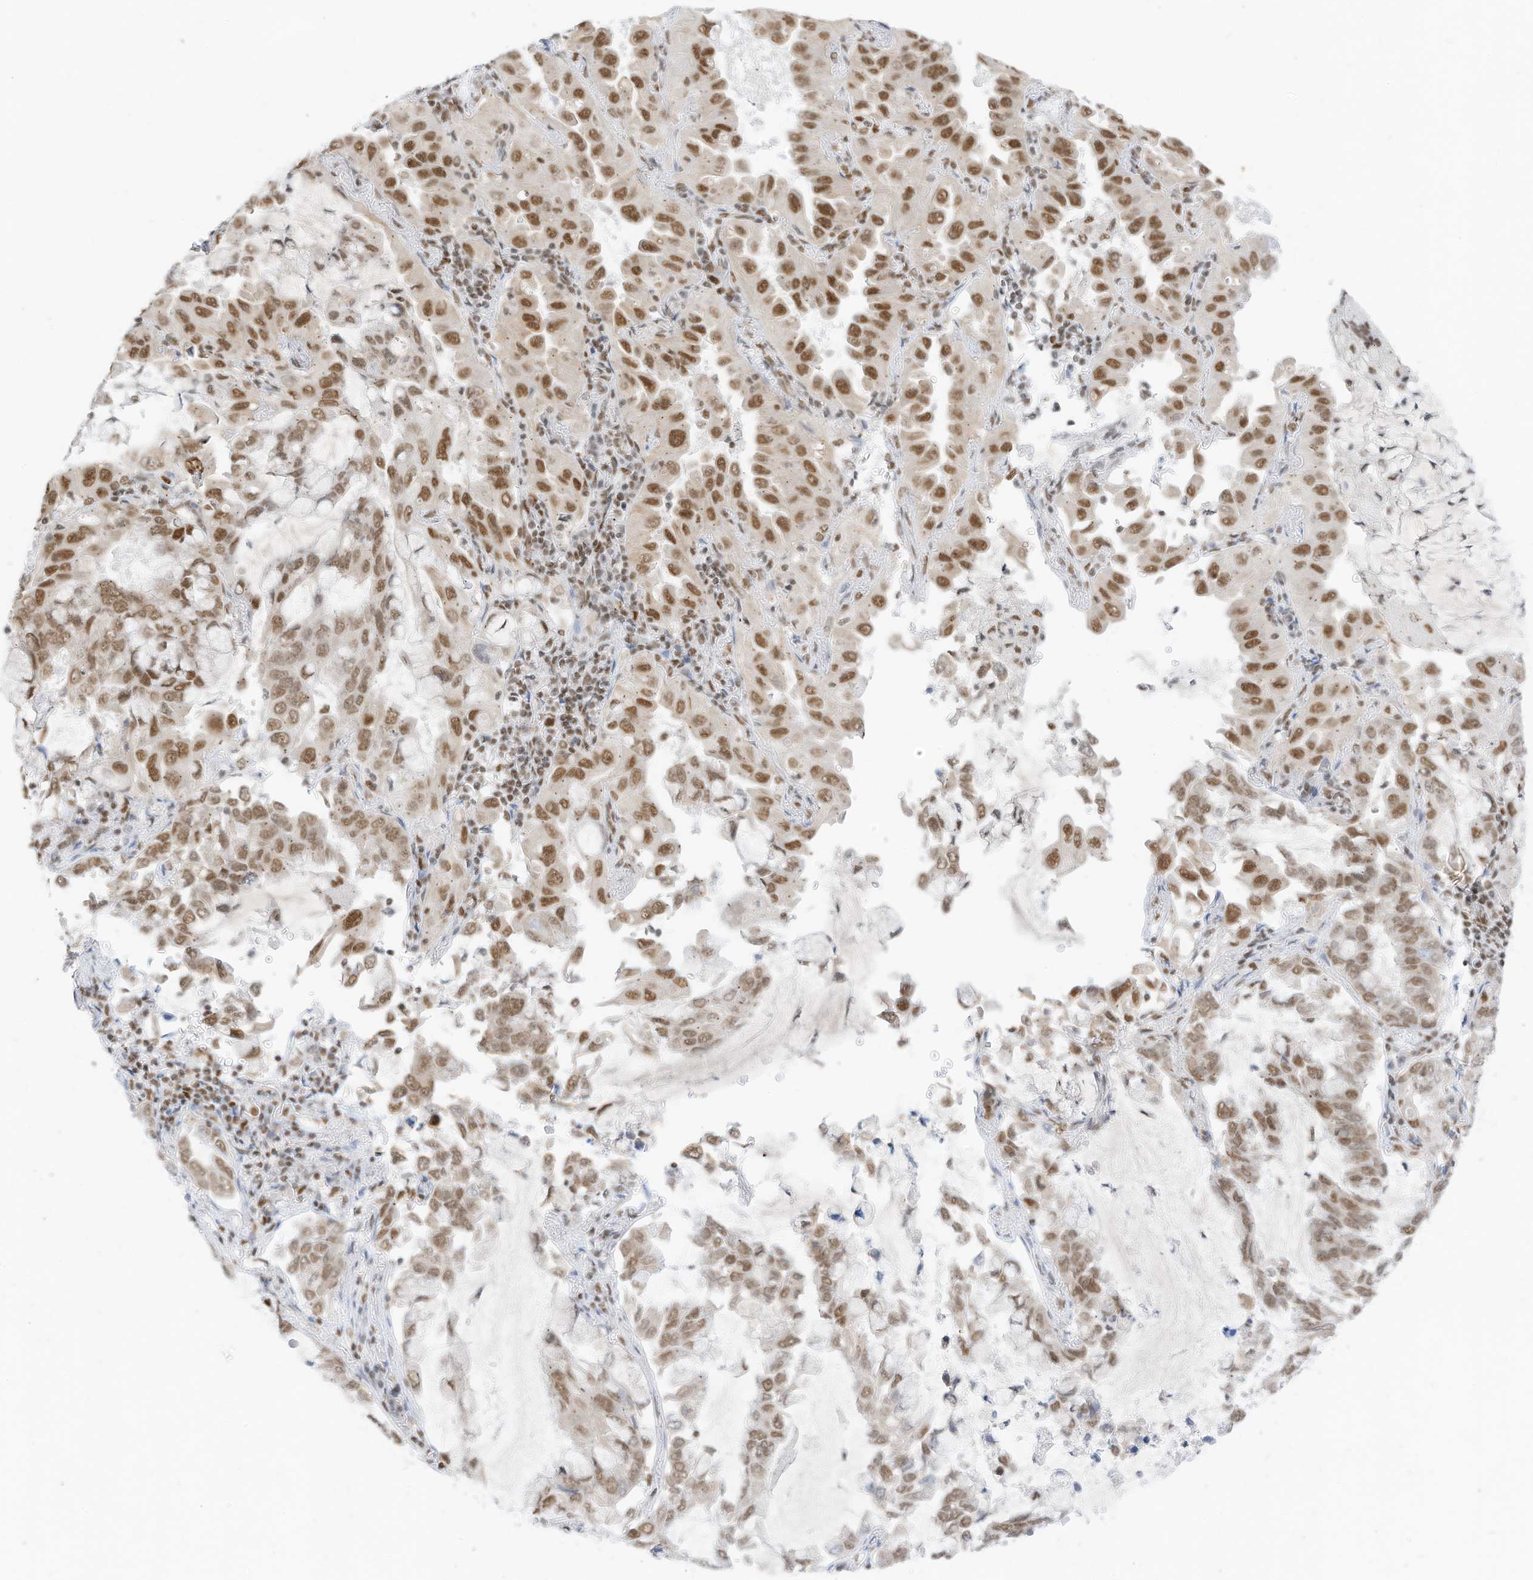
{"staining": {"intensity": "moderate", "quantity": ">75%", "location": "nuclear"}, "tissue": "lung cancer", "cell_type": "Tumor cells", "image_type": "cancer", "snomed": [{"axis": "morphology", "description": "Adenocarcinoma, NOS"}, {"axis": "topography", "description": "Lung"}], "caption": "IHC of lung cancer exhibits medium levels of moderate nuclear expression in about >75% of tumor cells. The protein of interest is stained brown, and the nuclei are stained in blue (DAB (3,3'-diaminobenzidine) IHC with brightfield microscopy, high magnification).", "gene": "SMARCA2", "patient": {"sex": "male", "age": 64}}